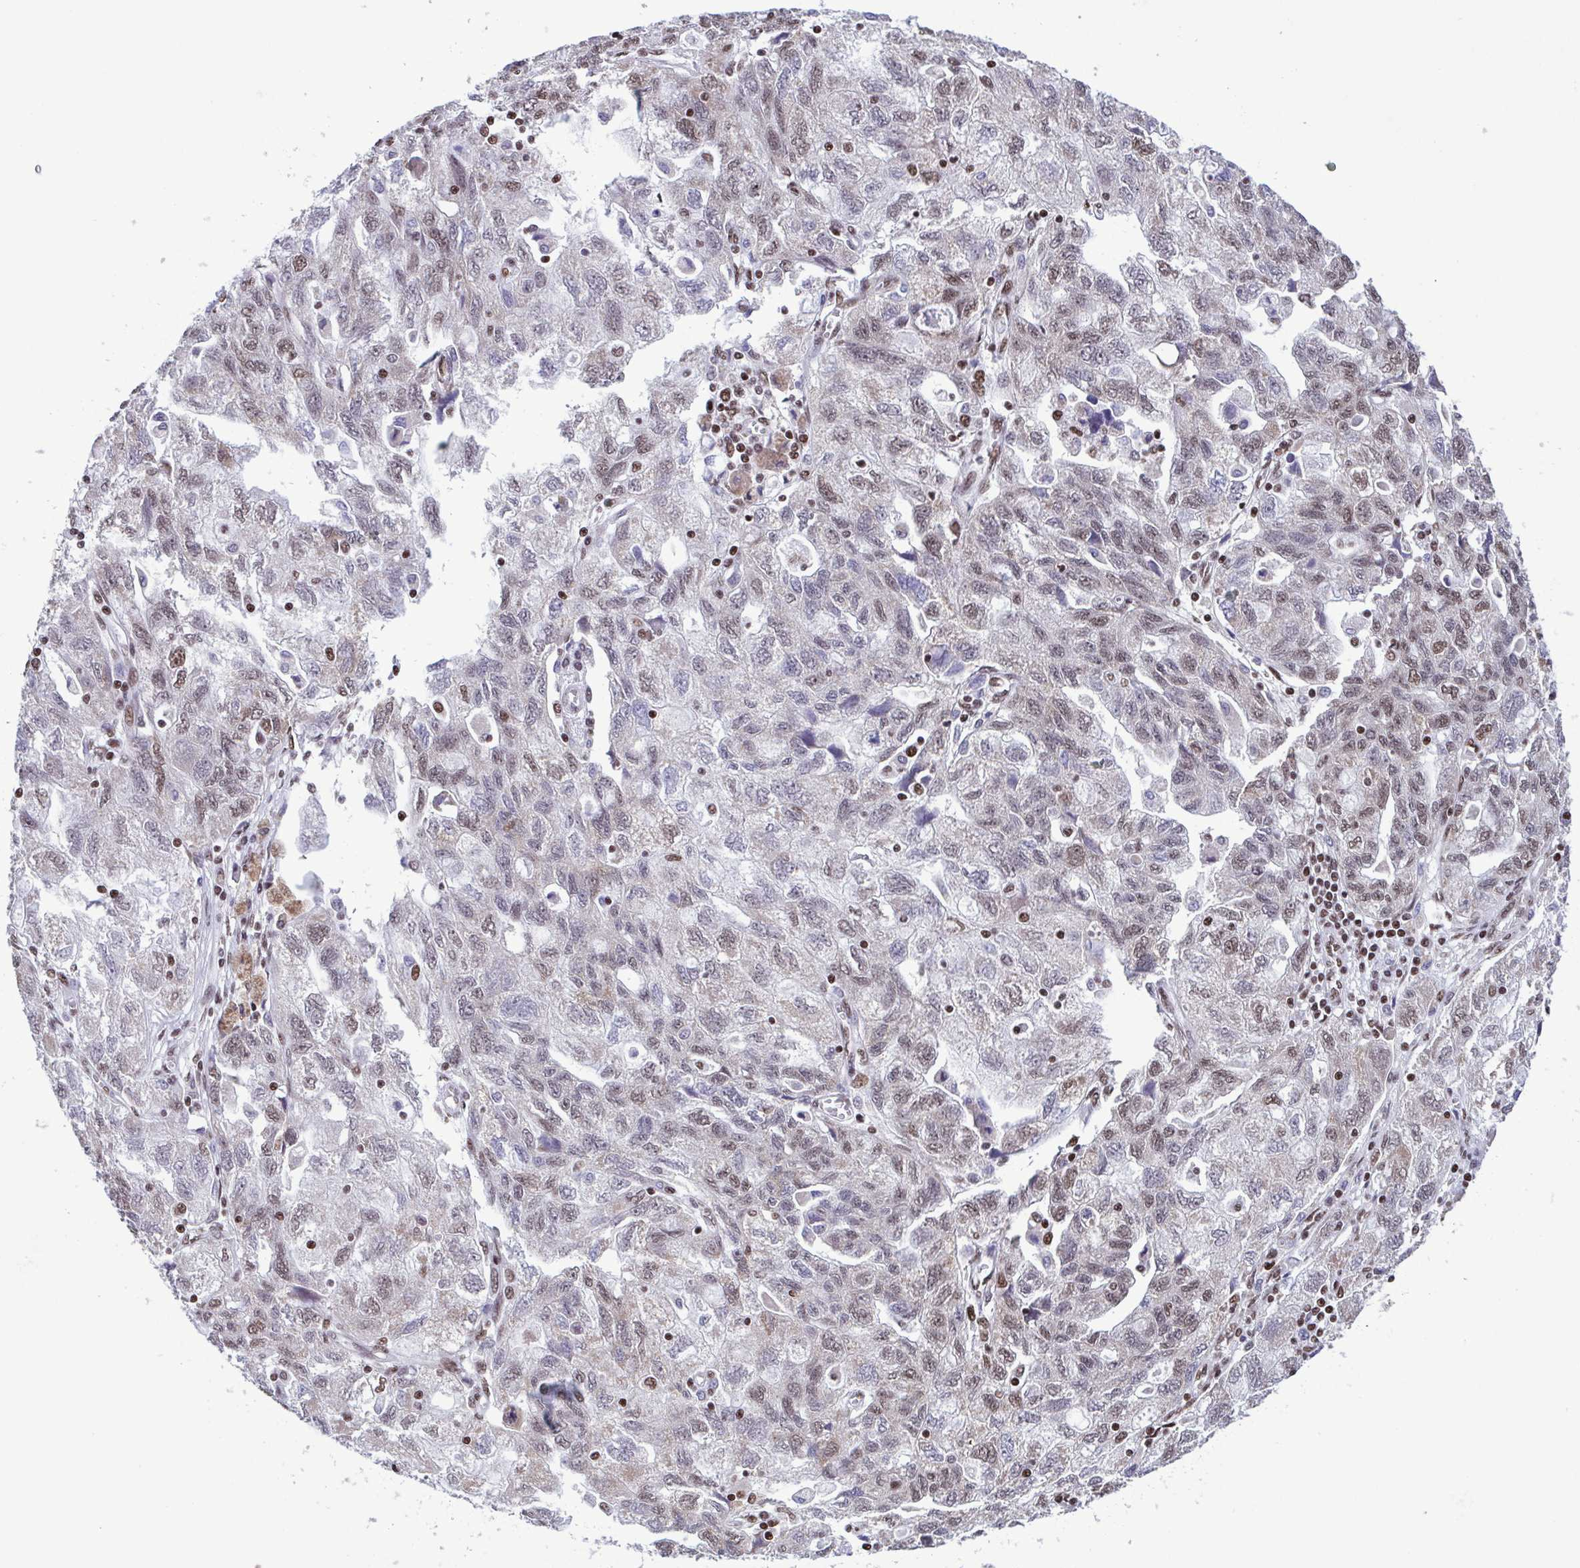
{"staining": {"intensity": "moderate", "quantity": "<25%", "location": "nuclear"}, "tissue": "ovarian cancer", "cell_type": "Tumor cells", "image_type": "cancer", "snomed": [{"axis": "morphology", "description": "Carcinoma, NOS"}, {"axis": "morphology", "description": "Cystadenocarcinoma, serous, NOS"}, {"axis": "topography", "description": "Ovary"}], "caption": "Immunohistochemistry (IHC) photomicrograph of neoplastic tissue: serous cystadenocarcinoma (ovarian) stained using immunohistochemistry (IHC) demonstrates low levels of moderate protein expression localized specifically in the nuclear of tumor cells, appearing as a nuclear brown color.", "gene": "TIMM21", "patient": {"sex": "female", "age": 69}}